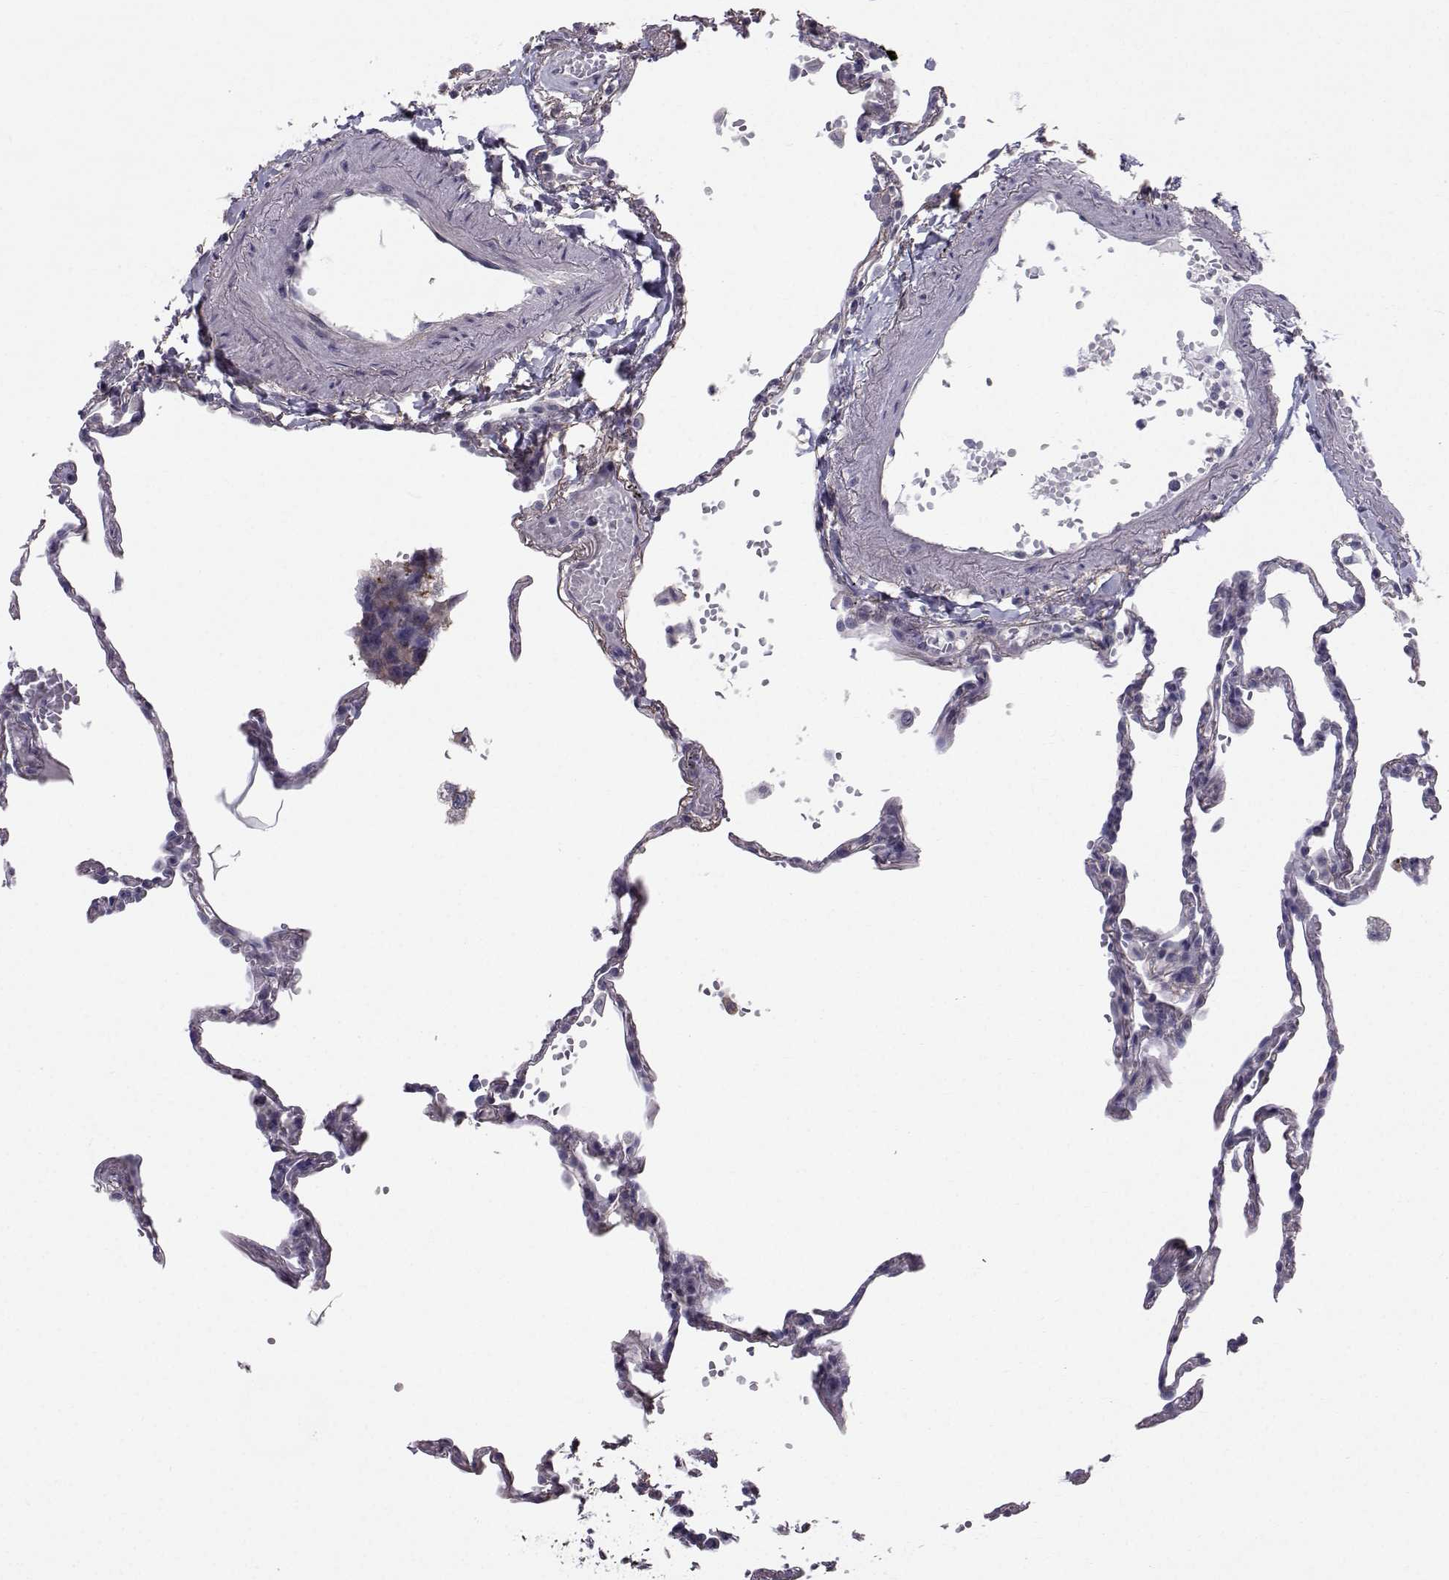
{"staining": {"intensity": "negative", "quantity": "none", "location": "none"}, "tissue": "lung", "cell_type": "Alveolar cells", "image_type": "normal", "snomed": [{"axis": "morphology", "description": "Normal tissue, NOS"}, {"axis": "topography", "description": "Lung"}], "caption": "Image shows no protein expression in alveolar cells of unremarkable lung.", "gene": "SPDYE4", "patient": {"sex": "male", "age": 78}}